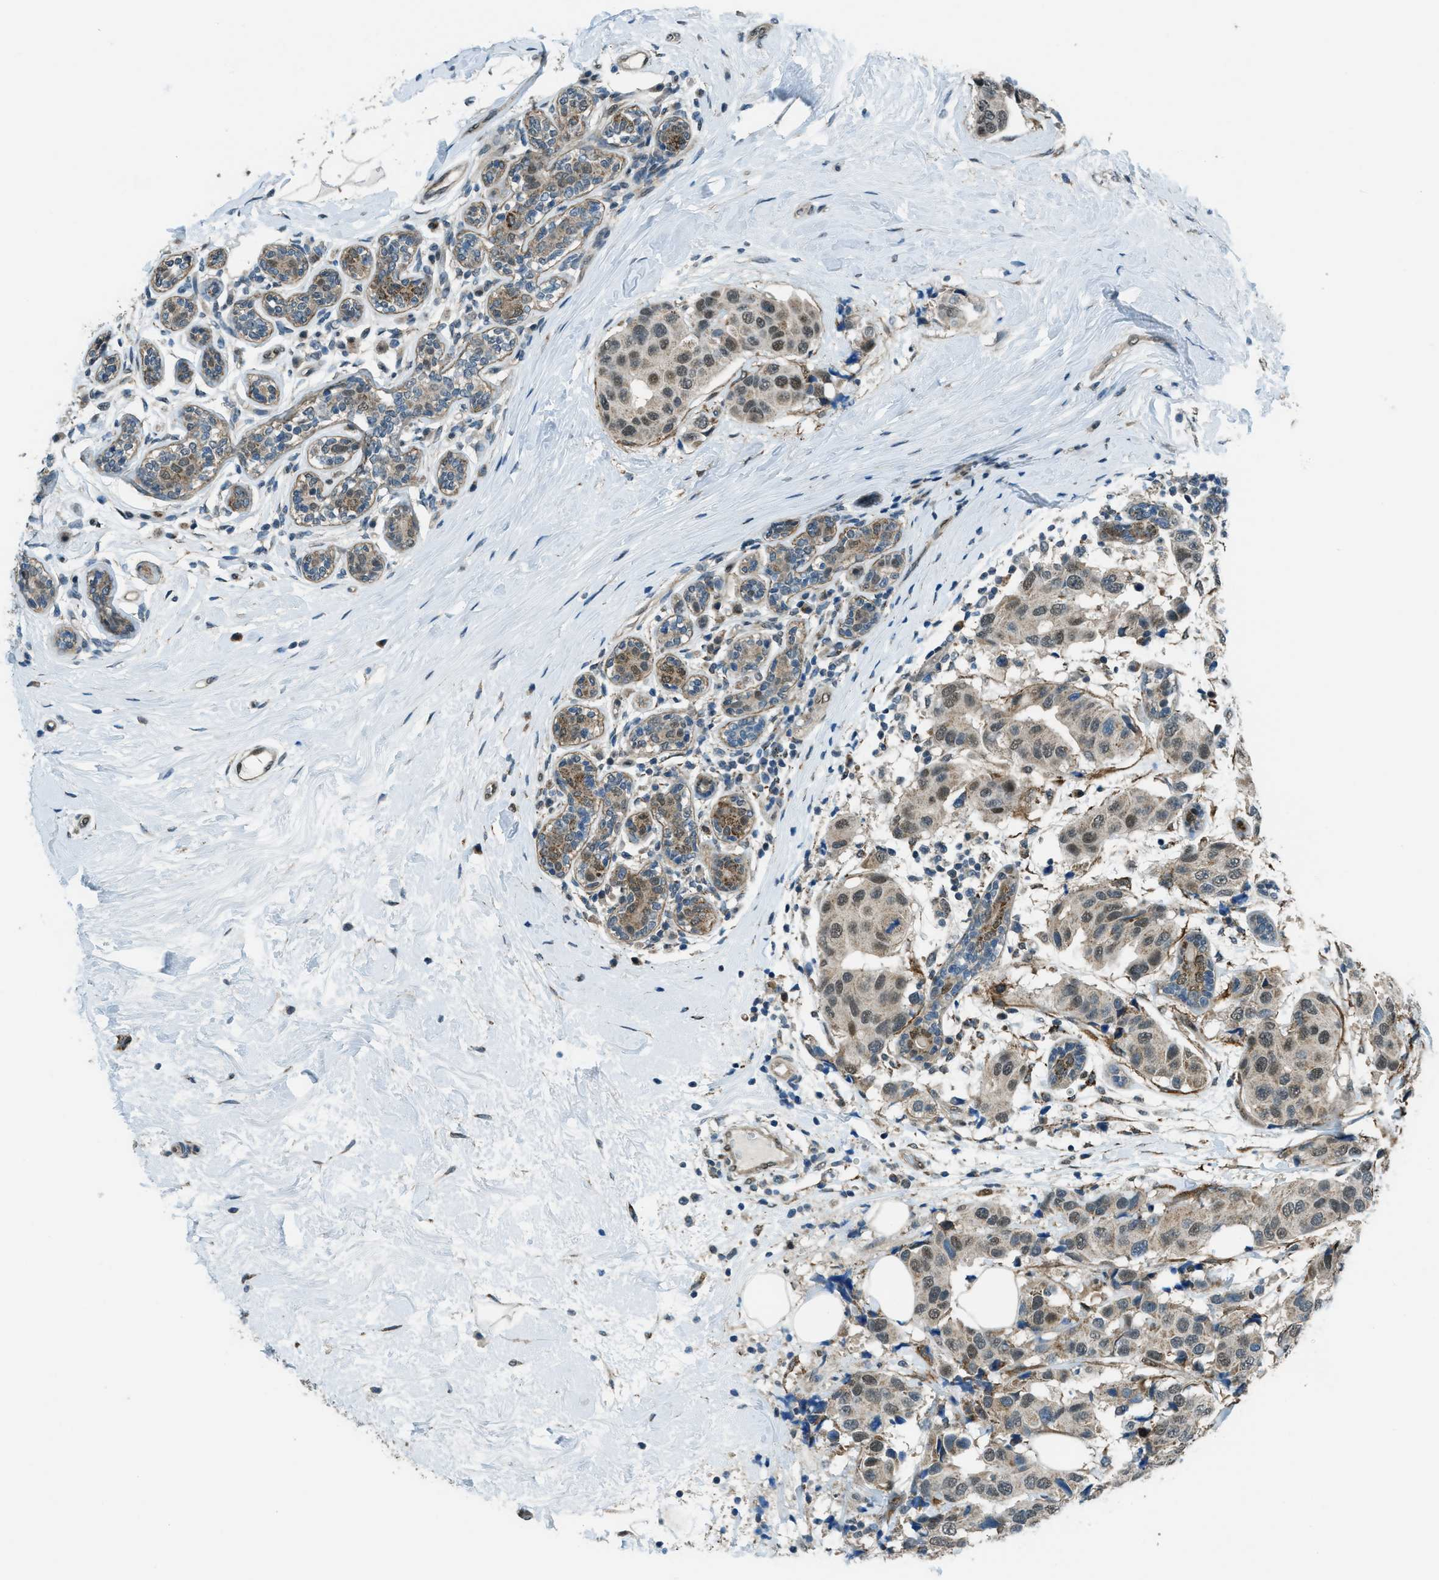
{"staining": {"intensity": "weak", "quantity": "25%-75%", "location": "nuclear"}, "tissue": "breast cancer", "cell_type": "Tumor cells", "image_type": "cancer", "snomed": [{"axis": "morphology", "description": "Normal tissue, NOS"}, {"axis": "morphology", "description": "Duct carcinoma"}, {"axis": "topography", "description": "Breast"}], "caption": "Breast infiltrating ductal carcinoma stained for a protein exhibits weak nuclear positivity in tumor cells.", "gene": "NPEPL1", "patient": {"sex": "female", "age": 39}}